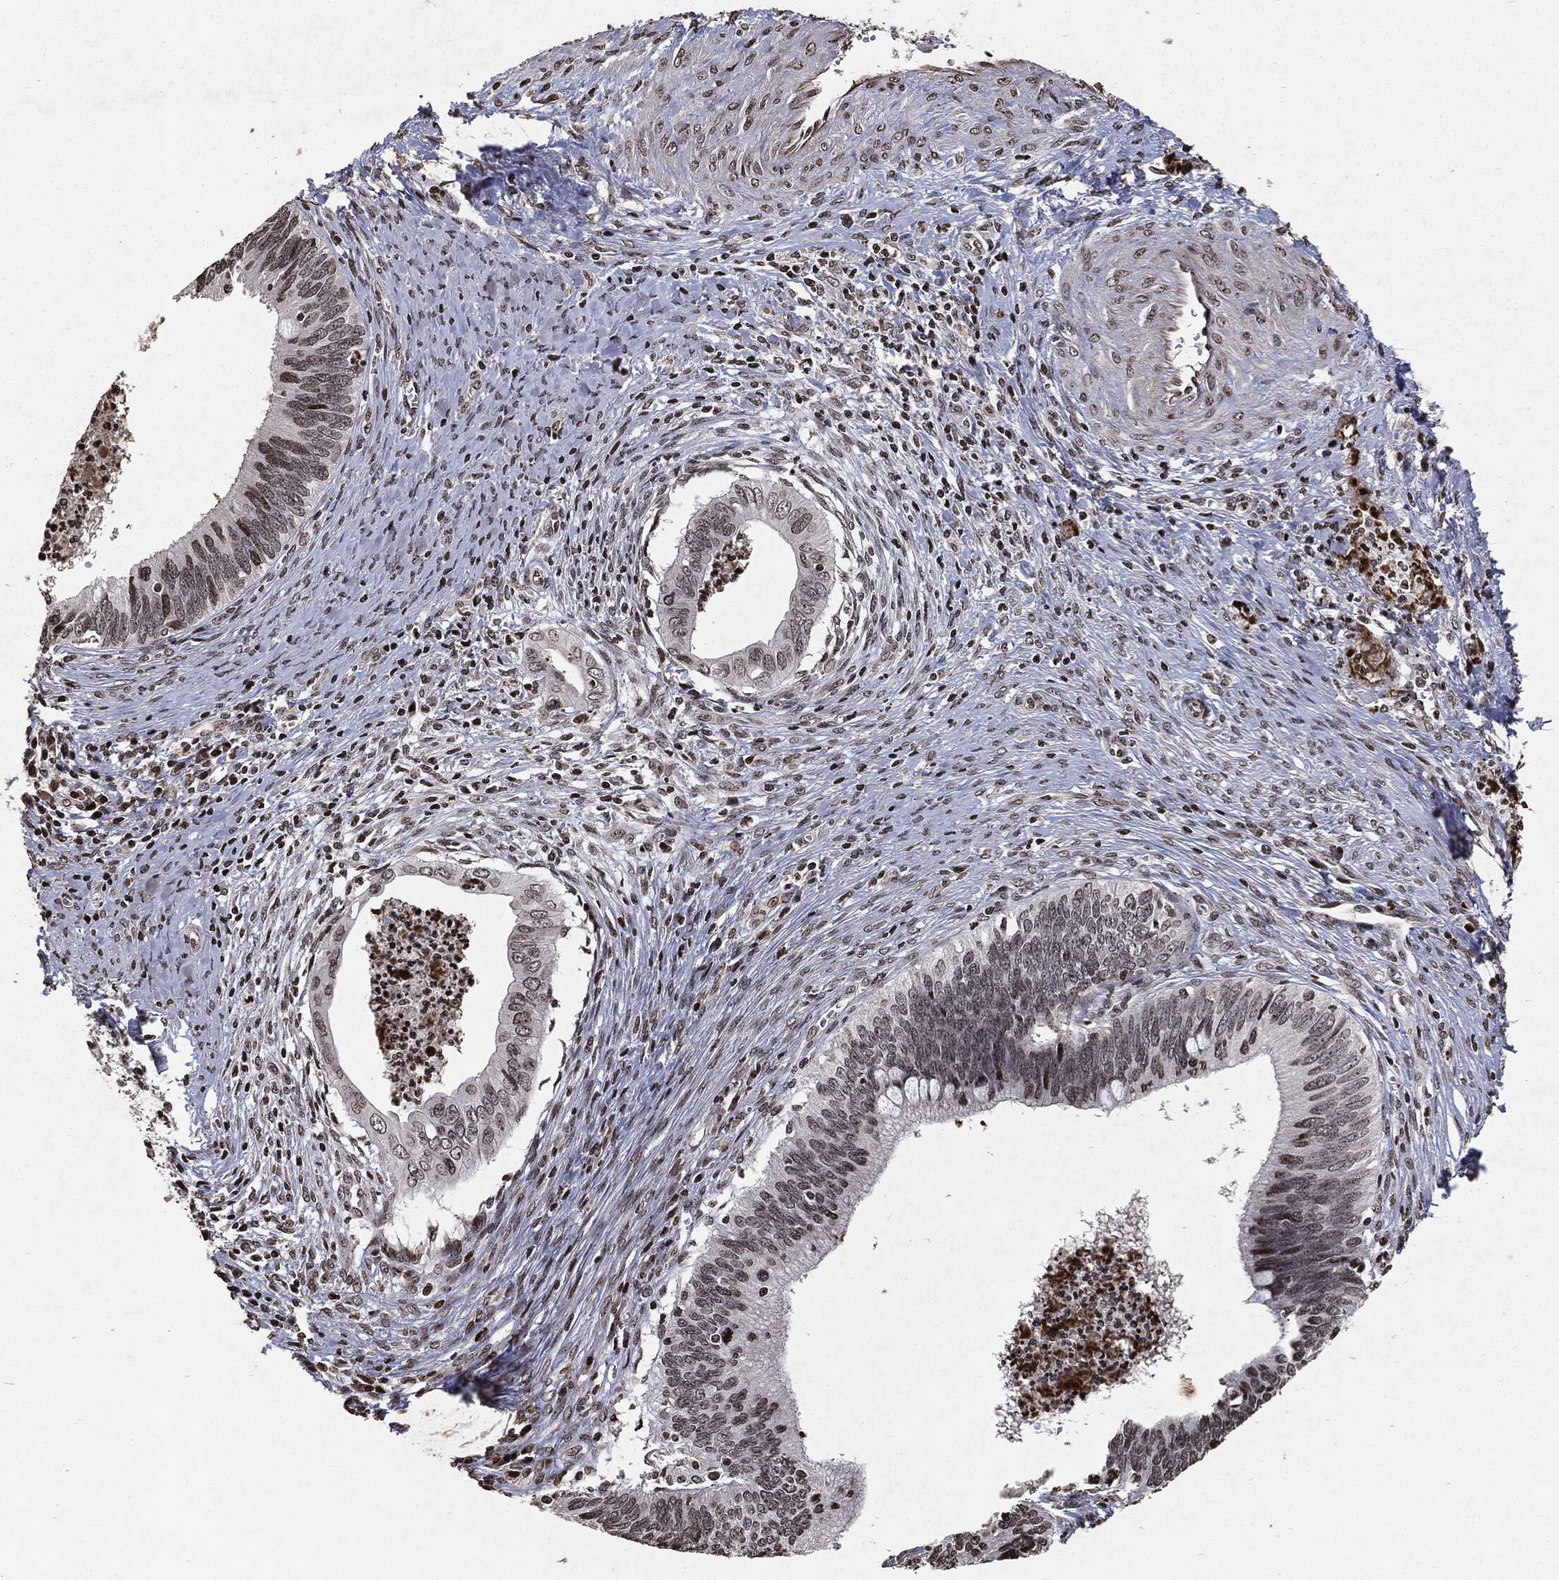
{"staining": {"intensity": "moderate", "quantity": "<25%", "location": "nuclear"}, "tissue": "cervical cancer", "cell_type": "Tumor cells", "image_type": "cancer", "snomed": [{"axis": "morphology", "description": "Adenocarcinoma, NOS"}, {"axis": "topography", "description": "Cervix"}], "caption": "Protein analysis of cervical cancer (adenocarcinoma) tissue demonstrates moderate nuclear positivity in approximately <25% of tumor cells.", "gene": "JUN", "patient": {"sex": "female", "age": 42}}